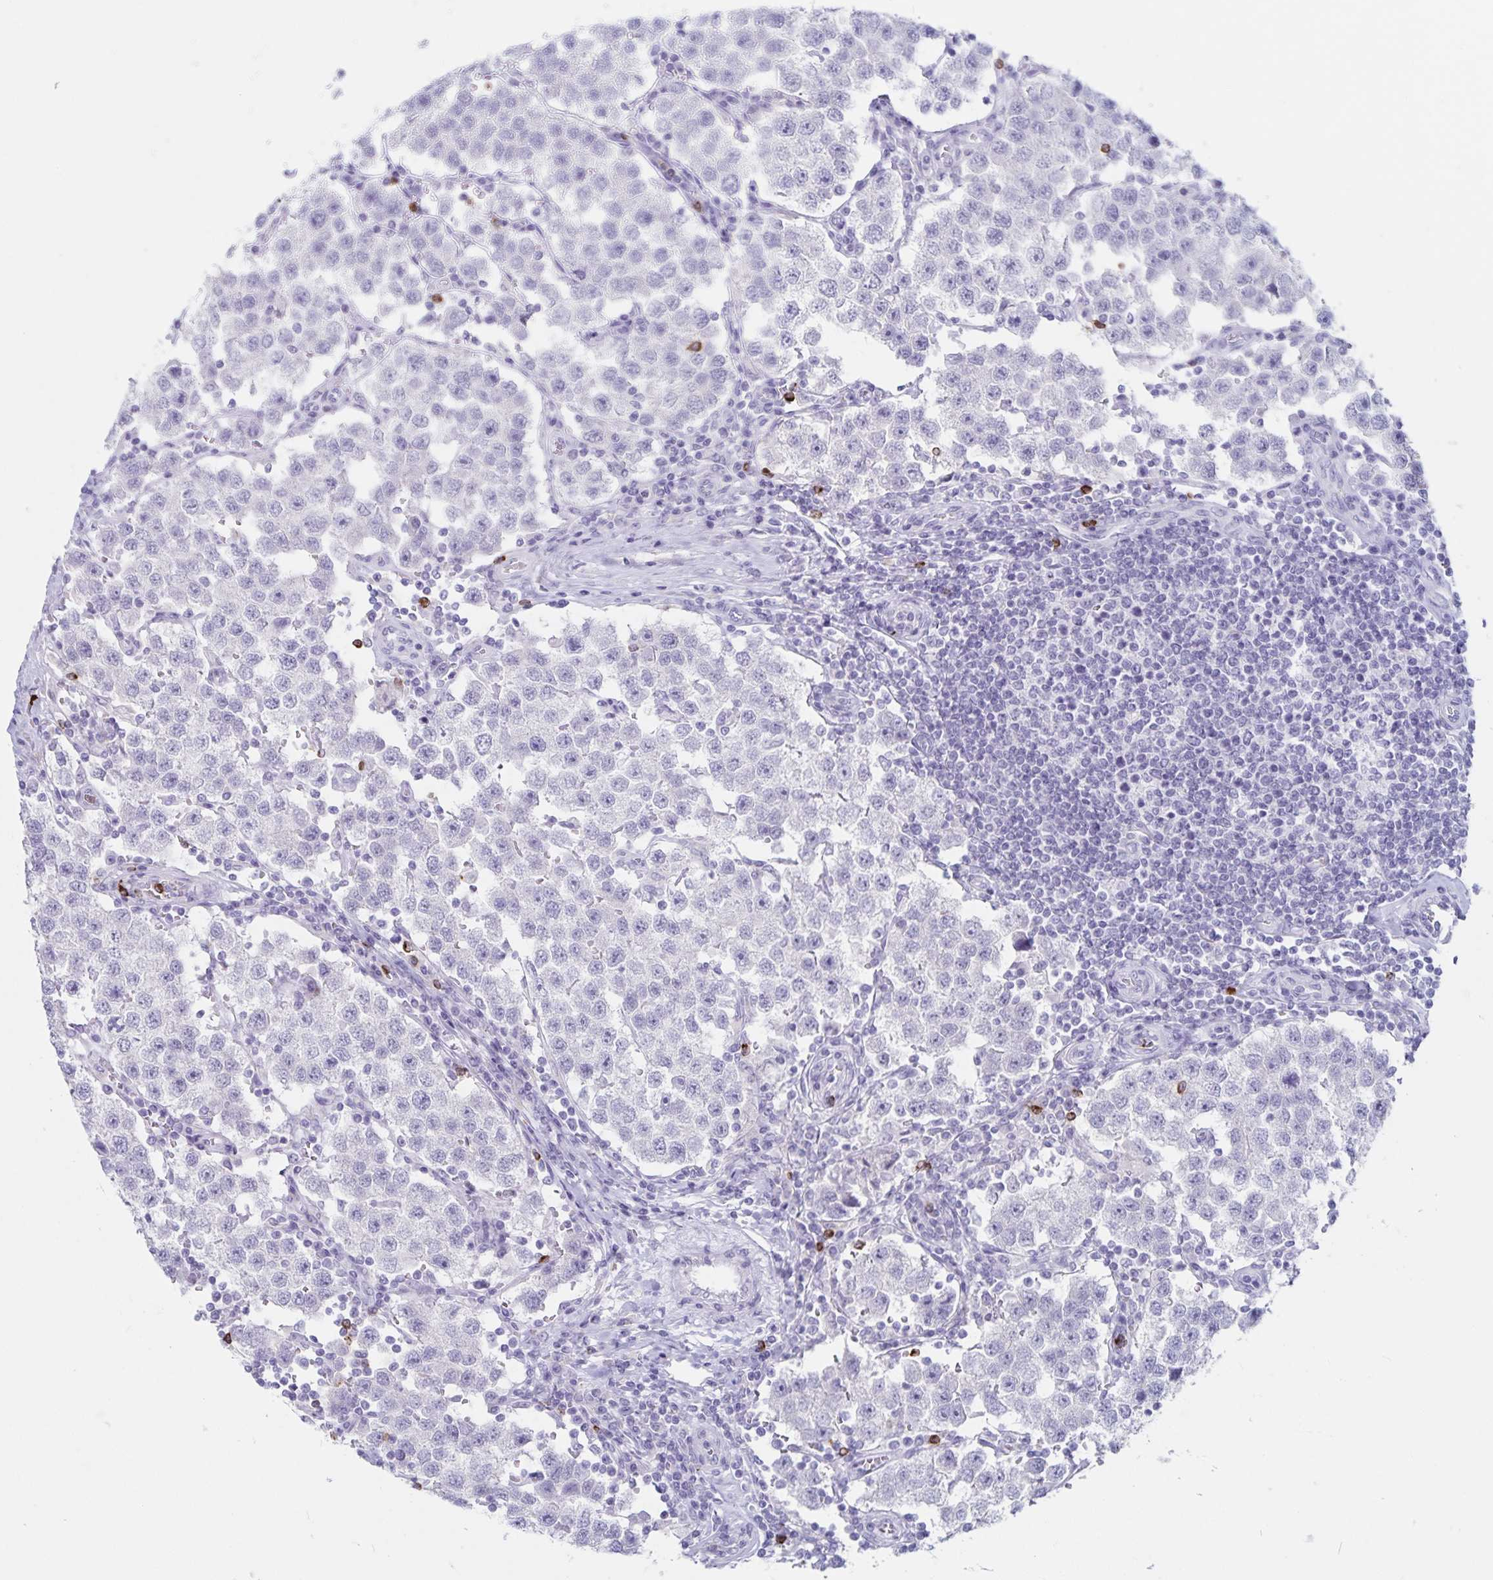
{"staining": {"intensity": "negative", "quantity": "none", "location": "none"}, "tissue": "testis cancer", "cell_type": "Tumor cells", "image_type": "cancer", "snomed": [{"axis": "morphology", "description": "Seminoma, NOS"}, {"axis": "topography", "description": "Testis"}], "caption": "The image demonstrates no significant positivity in tumor cells of testis cancer.", "gene": "GNLY", "patient": {"sex": "male", "age": 37}}